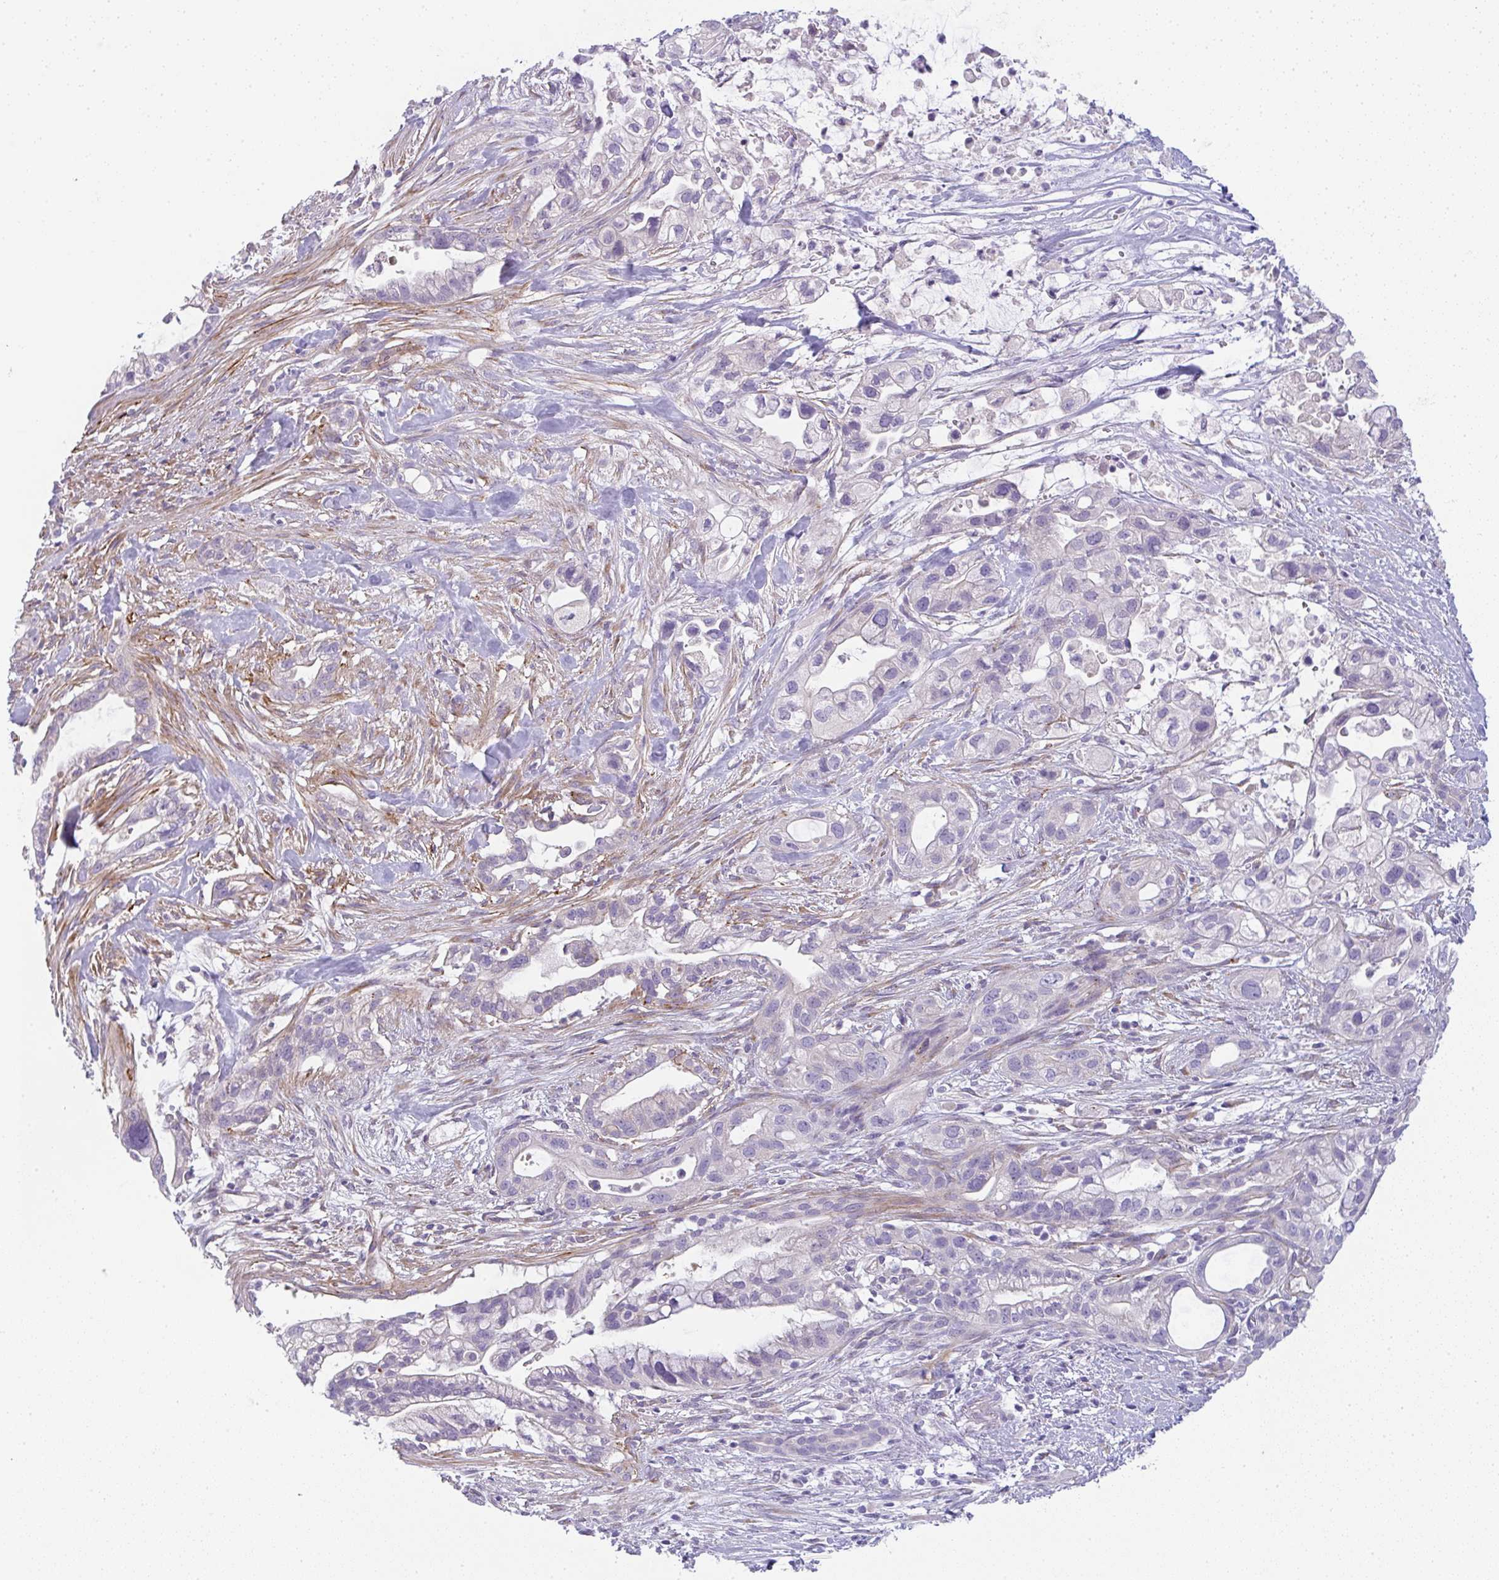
{"staining": {"intensity": "negative", "quantity": "none", "location": "none"}, "tissue": "pancreatic cancer", "cell_type": "Tumor cells", "image_type": "cancer", "snomed": [{"axis": "morphology", "description": "Adenocarcinoma, NOS"}, {"axis": "topography", "description": "Pancreas"}], "caption": "Micrograph shows no protein expression in tumor cells of pancreatic cancer (adenocarcinoma) tissue. (Stains: DAB IHC with hematoxylin counter stain, Microscopy: brightfield microscopy at high magnification).", "gene": "LPAR4", "patient": {"sex": "male", "age": 44}}